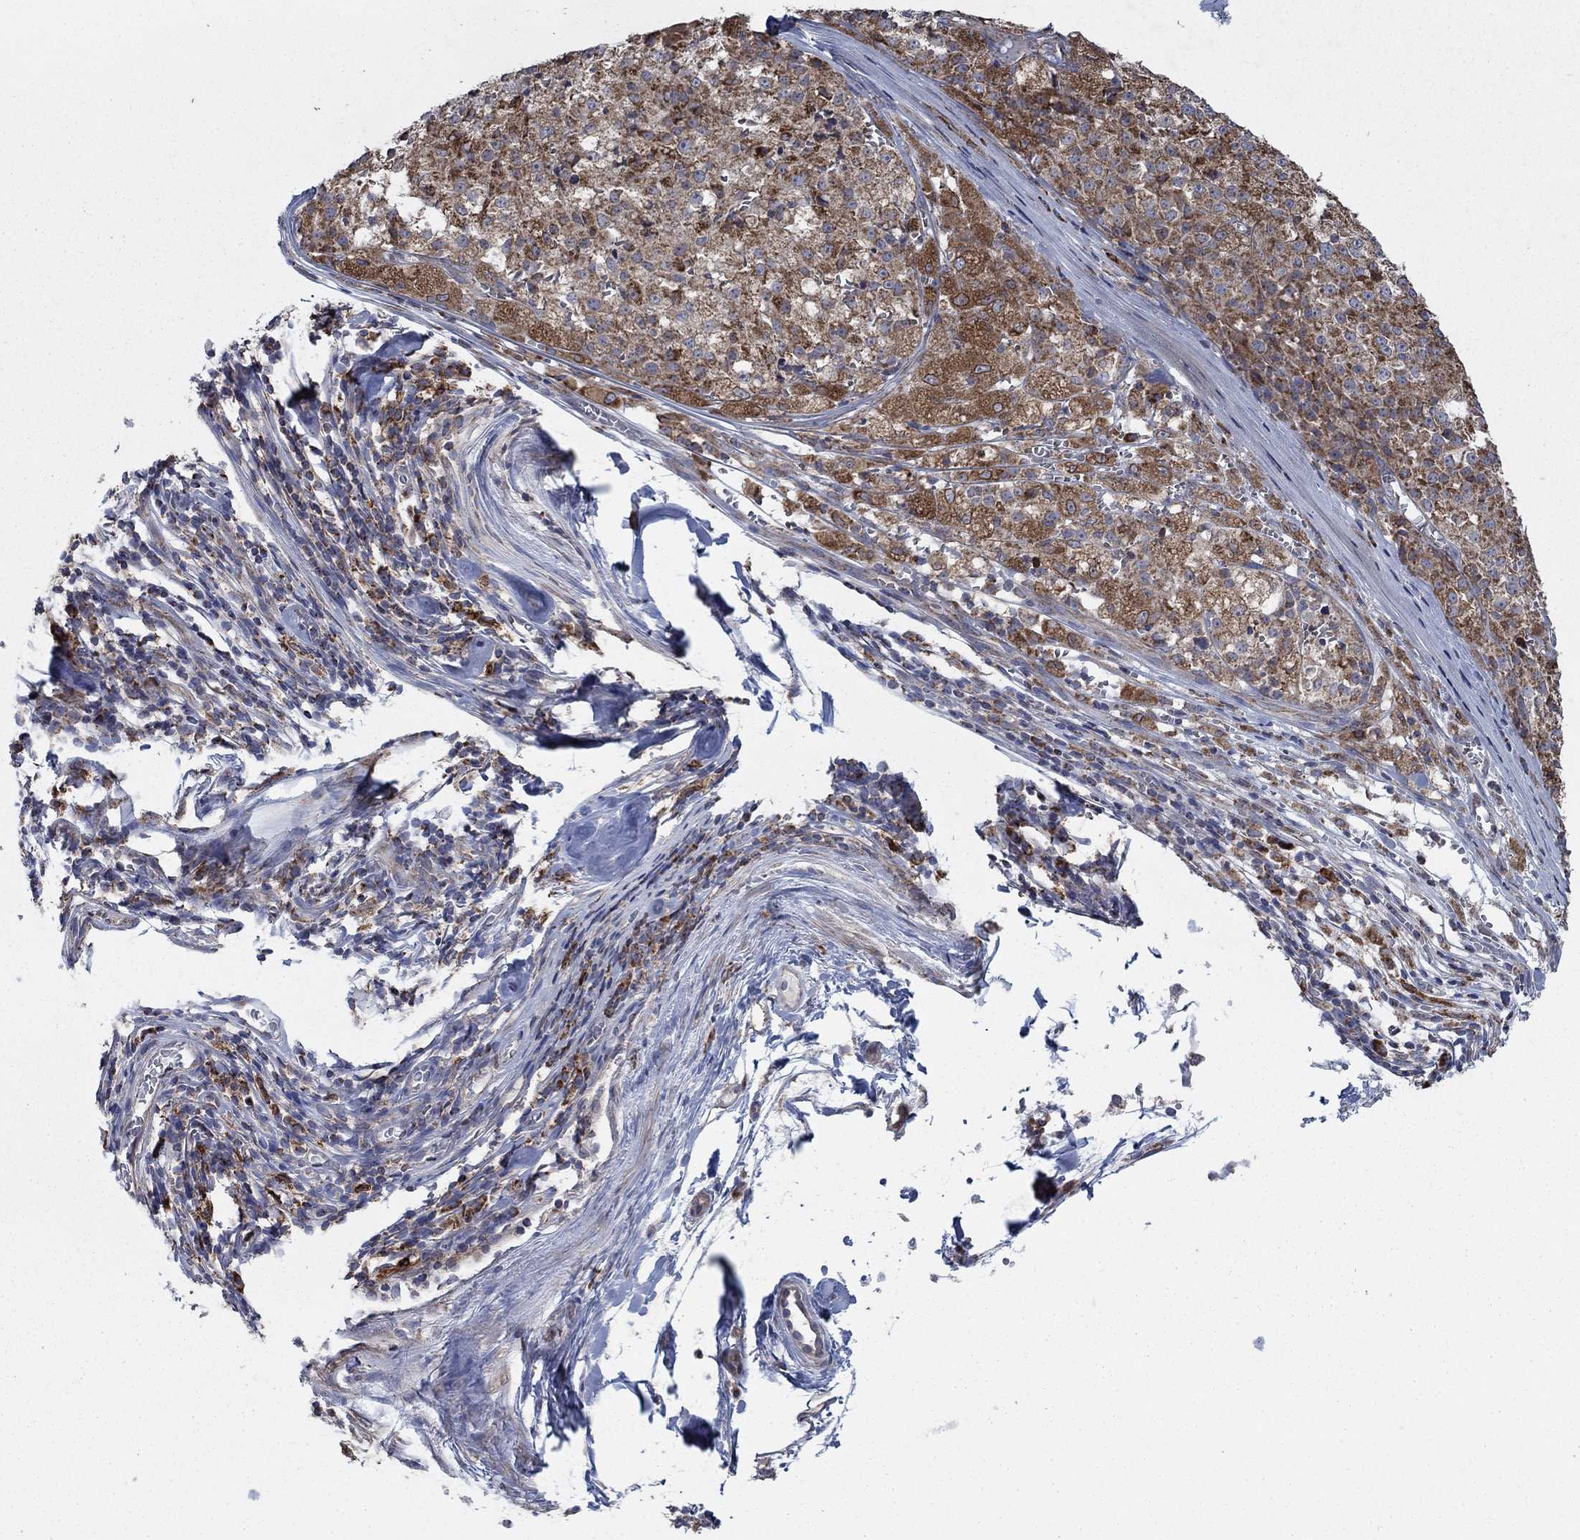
{"staining": {"intensity": "moderate", "quantity": "25%-75%", "location": "cytoplasmic/membranous"}, "tissue": "melanoma", "cell_type": "Tumor cells", "image_type": "cancer", "snomed": [{"axis": "morphology", "description": "Malignant melanoma, Metastatic site"}, {"axis": "topography", "description": "Lymph node"}], "caption": "Protein analysis of malignant melanoma (metastatic site) tissue reveals moderate cytoplasmic/membranous positivity in about 25%-75% of tumor cells.", "gene": "NCEH1", "patient": {"sex": "female", "age": 64}}